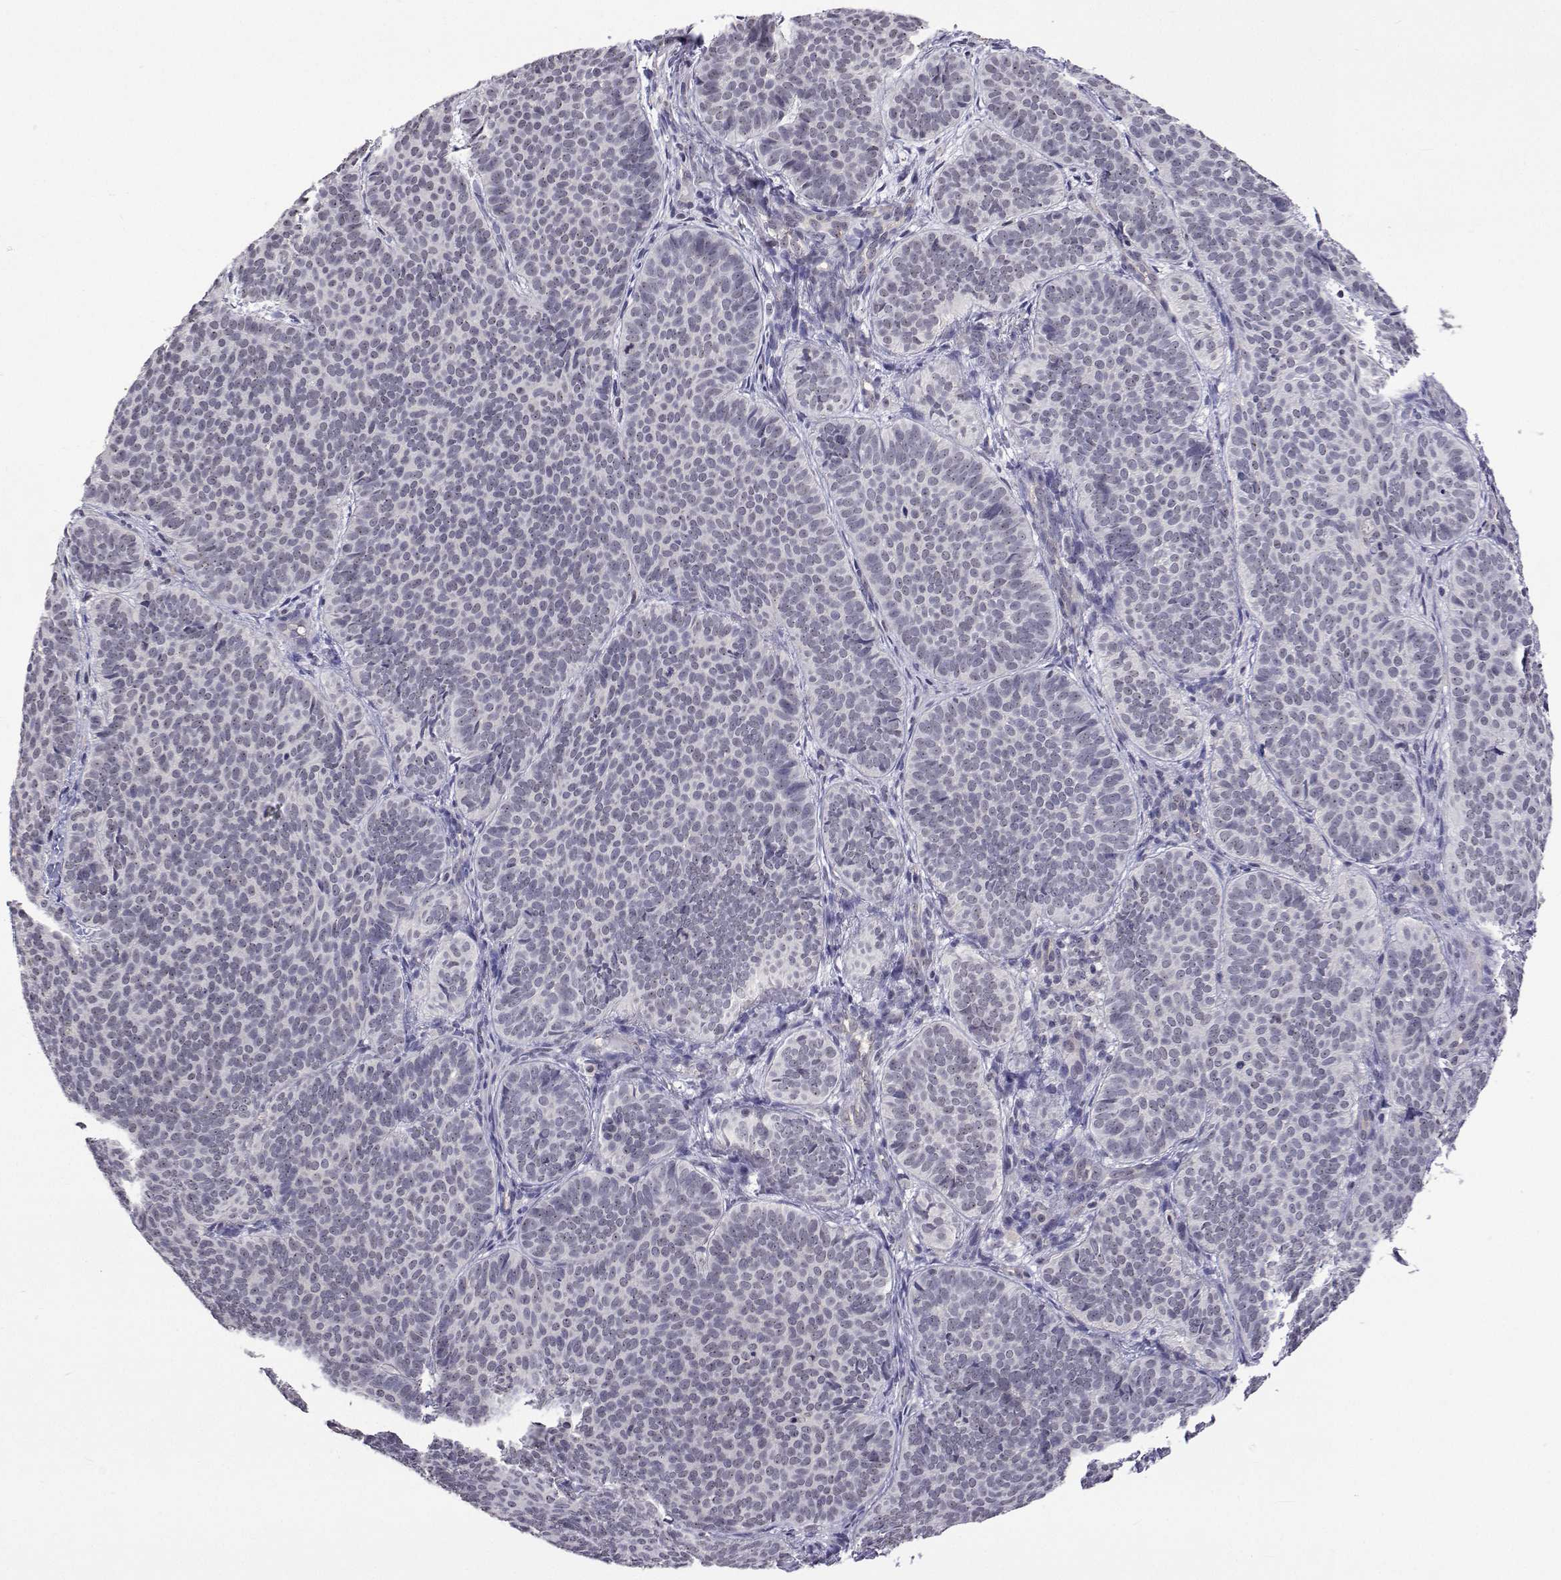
{"staining": {"intensity": "negative", "quantity": "none", "location": "none"}, "tissue": "skin cancer", "cell_type": "Tumor cells", "image_type": "cancer", "snomed": [{"axis": "morphology", "description": "Basal cell carcinoma"}, {"axis": "topography", "description": "Skin"}], "caption": "Tumor cells are negative for brown protein staining in skin basal cell carcinoma.", "gene": "NHP2", "patient": {"sex": "male", "age": 57}}